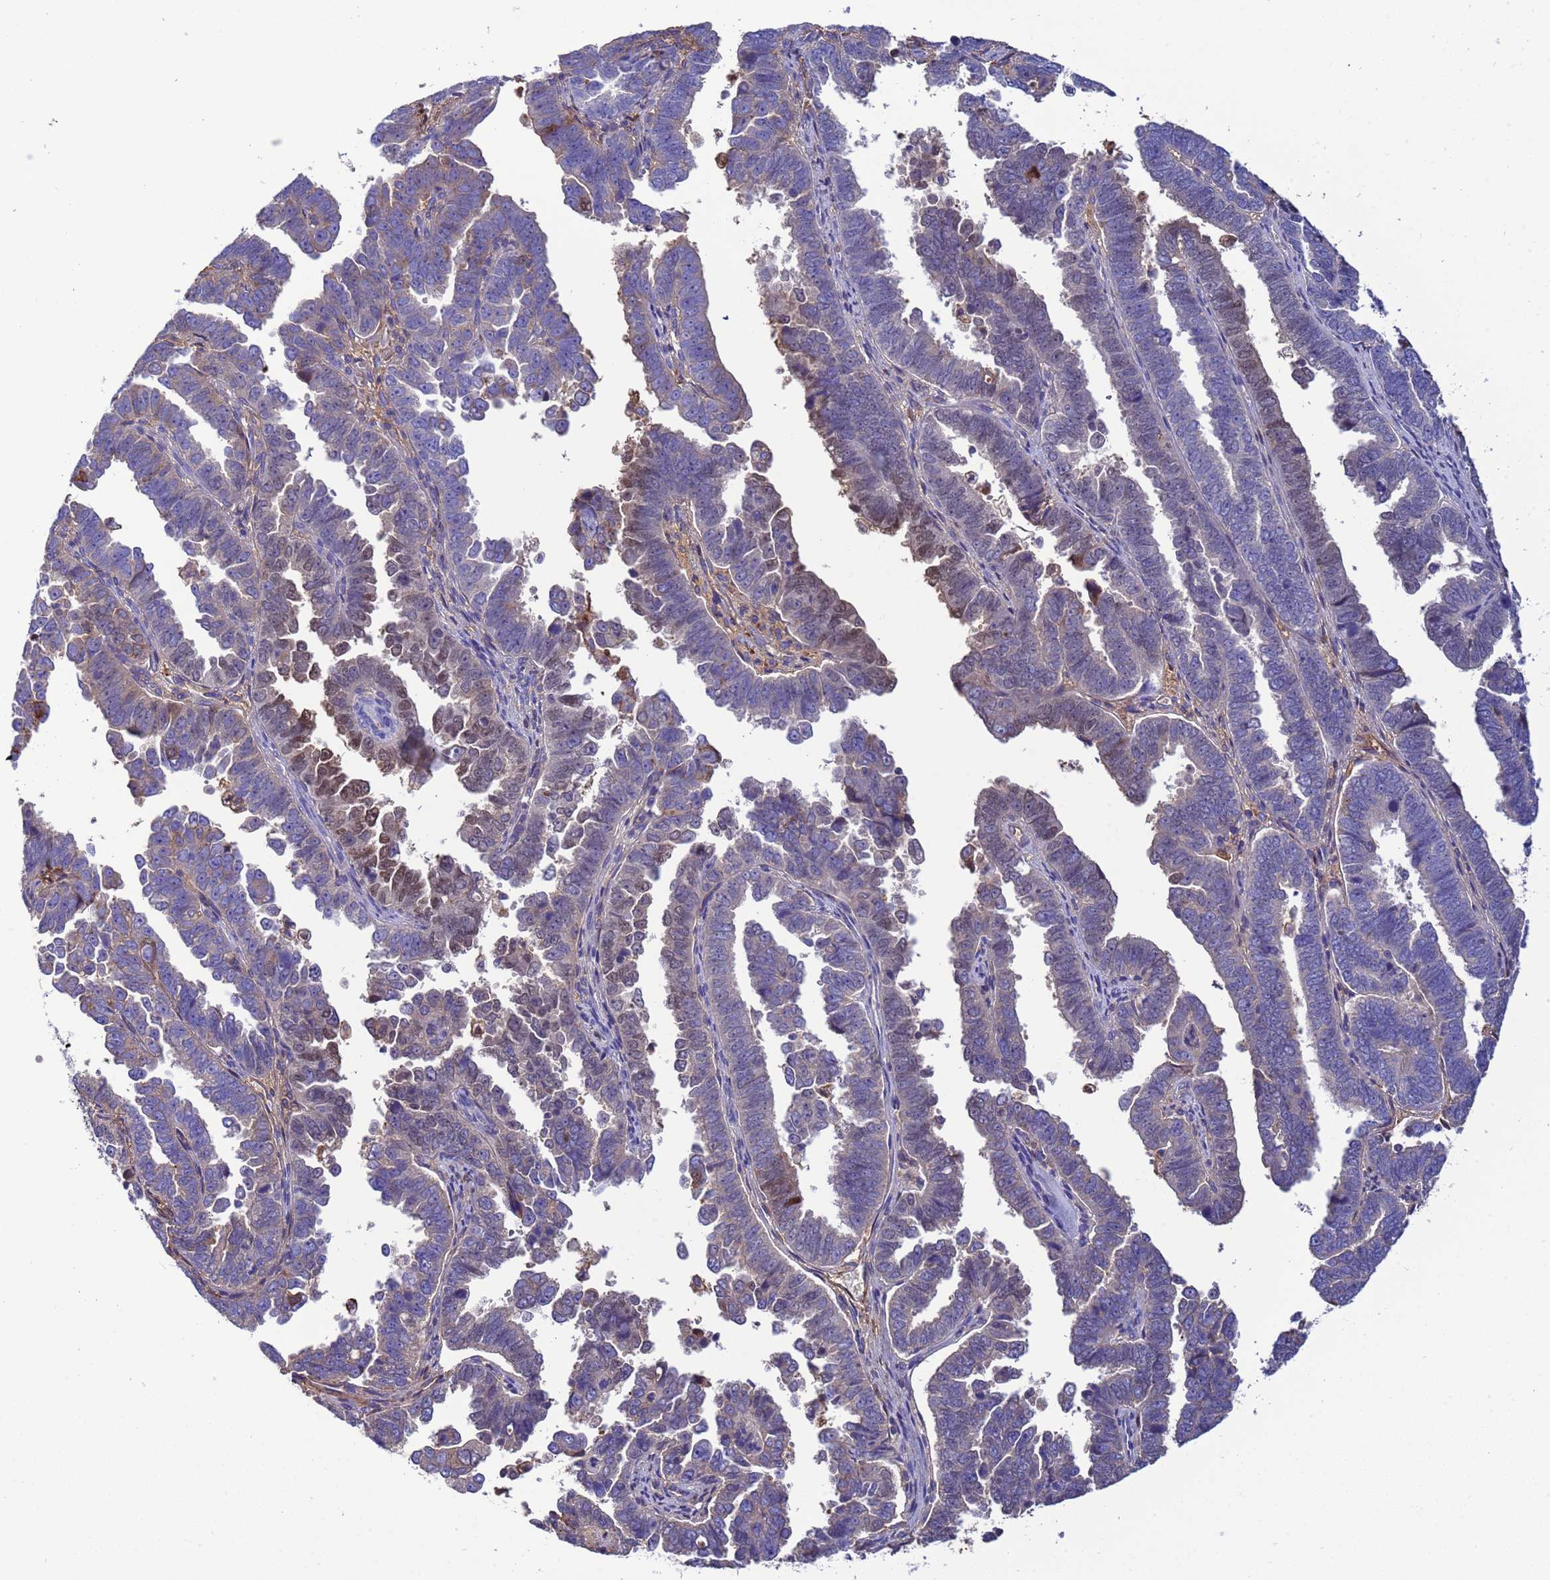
{"staining": {"intensity": "weak", "quantity": "25%-75%", "location": "cytoplasmic/membranous"}, "tissue": "endometrial cancer", "cell_type": "Tumor cells", "image_type": "cancer", "snomed": [{"axis": "morphology", "description": "Adenocarcinoma, NOS"}, {"axis": "topography", "description": "Endometrium"}], "caption": "Tumor cells display low levels of weak cytoplasmic/membranous staining in about 25%-75% of cells in endometrial cancer.", "gene": "H1-7", "patient": {"sex": "female", "age": 75}}